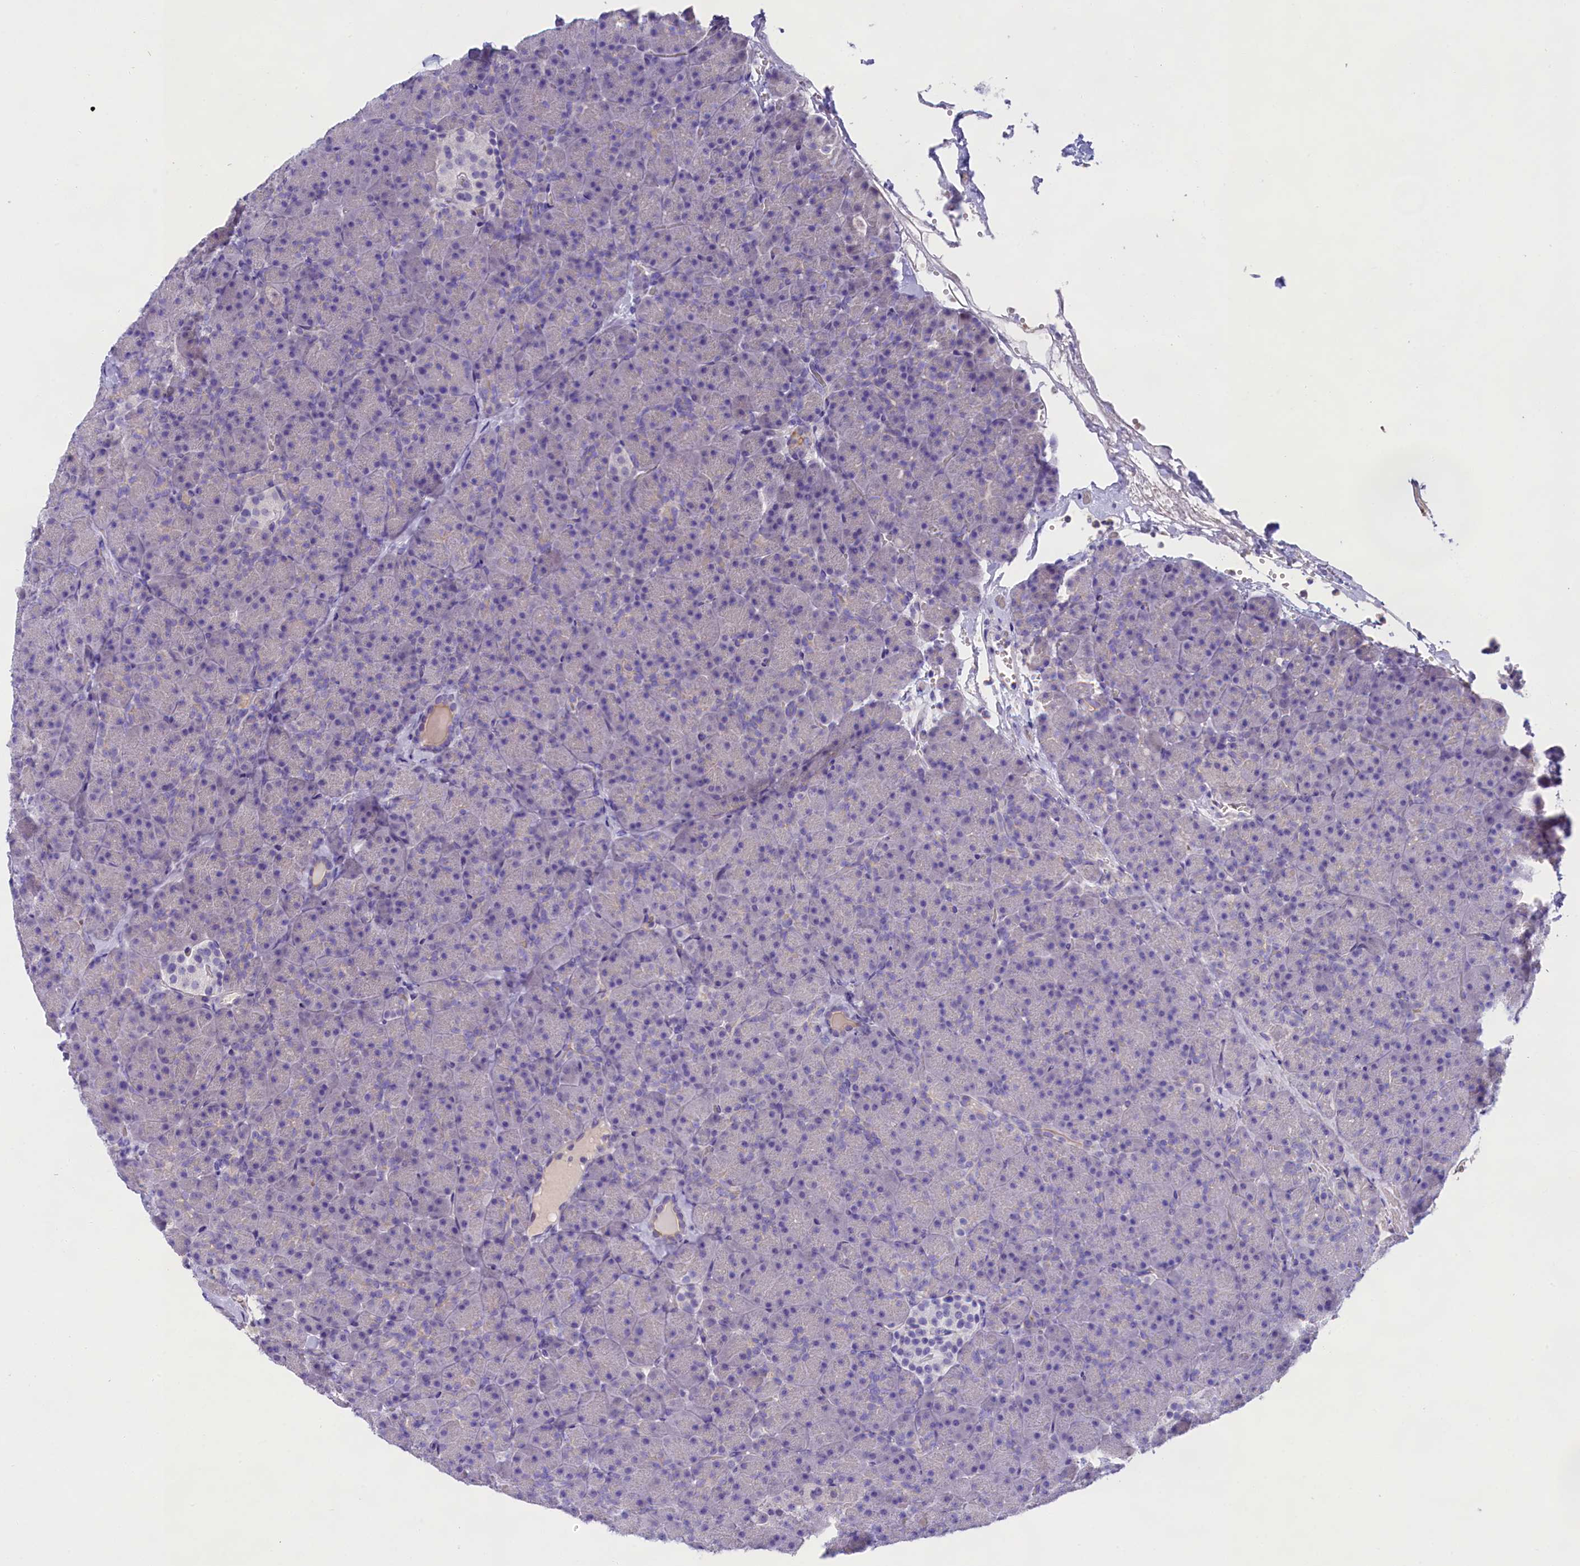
{"staining": {"intensity": "negative", "quantity": "none", "location": "none"}, "tissue": "pancreas", "cell_type": "Exocrine glandular cells", "image_type": "normal", "snomed": [{"axis": "morphology", "description": "Normal tissue, NOS"}, {"axis": "topography", "description": "Pancreas"}], "caption": "There is no significant expression in exocrine glandular cells of pancreas. Brightfield microscopy of immunohistochemistry stained with DAB (brown) and hematoxylin (blue), captured at high magnification.", "gene": "SULT2A1", "patient": {"sex": "male", "age": 36}}